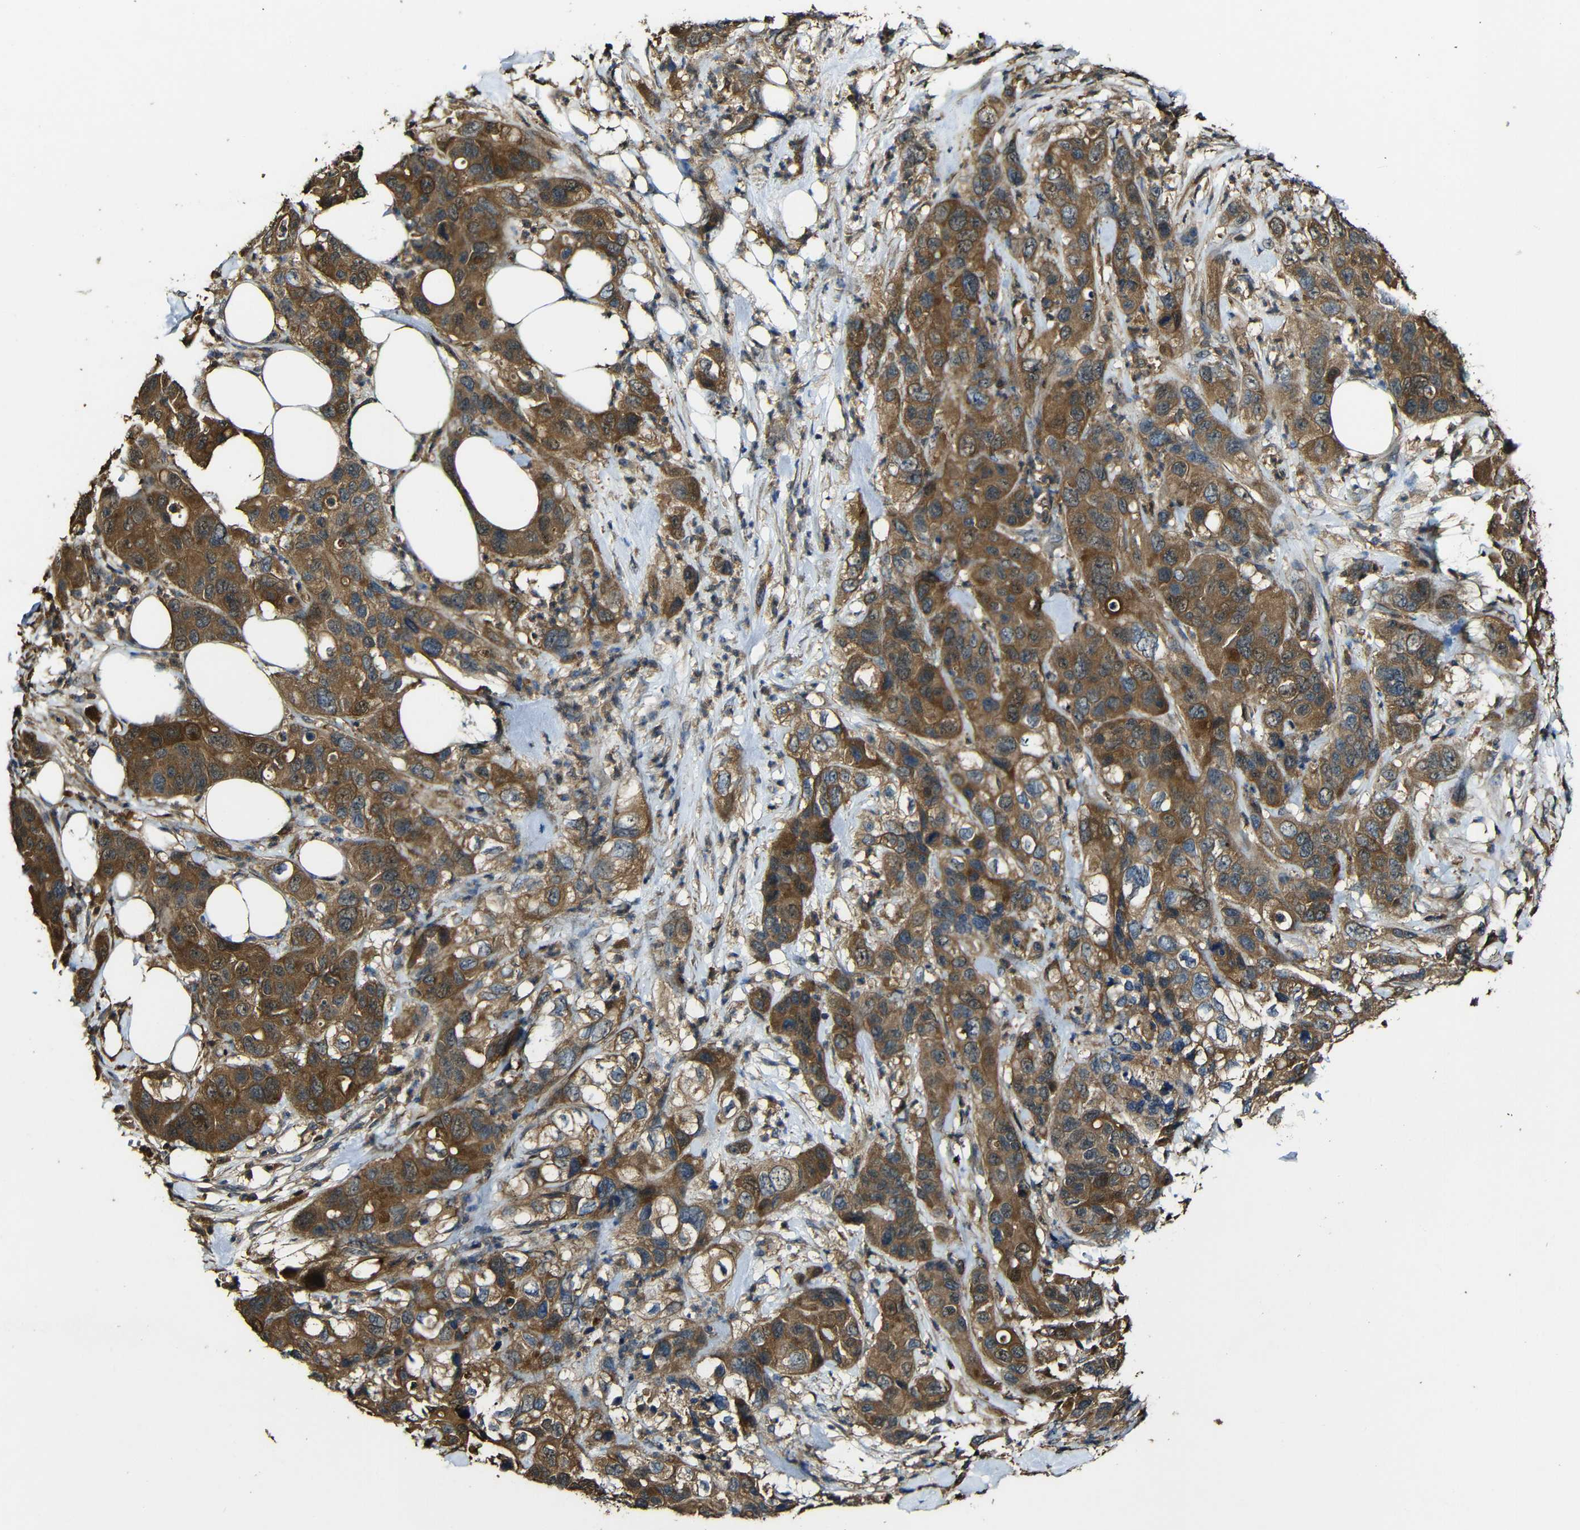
{"staining": {"intensity": "strong", "quantity": ">75%", "location": "cytoplasmic/membranous"}, "tissue": "pancreatic cancer", "cell_type": "Tumor cells", "image_type": "cancer", "snomed": [{"axis": "morphology", "description": "Adenocarcinoma, NOS"}, {"axis": "topography", "description": "Pancreas"}], "caption": "IHC (DAB) staining of human pancreatic adenocarcinoma displays strong cytoplasmic/membranous protein positivity in about >75% of tumor cells.", "gene": "CASP8", "patient": {"sex": "female", "age": 71}}